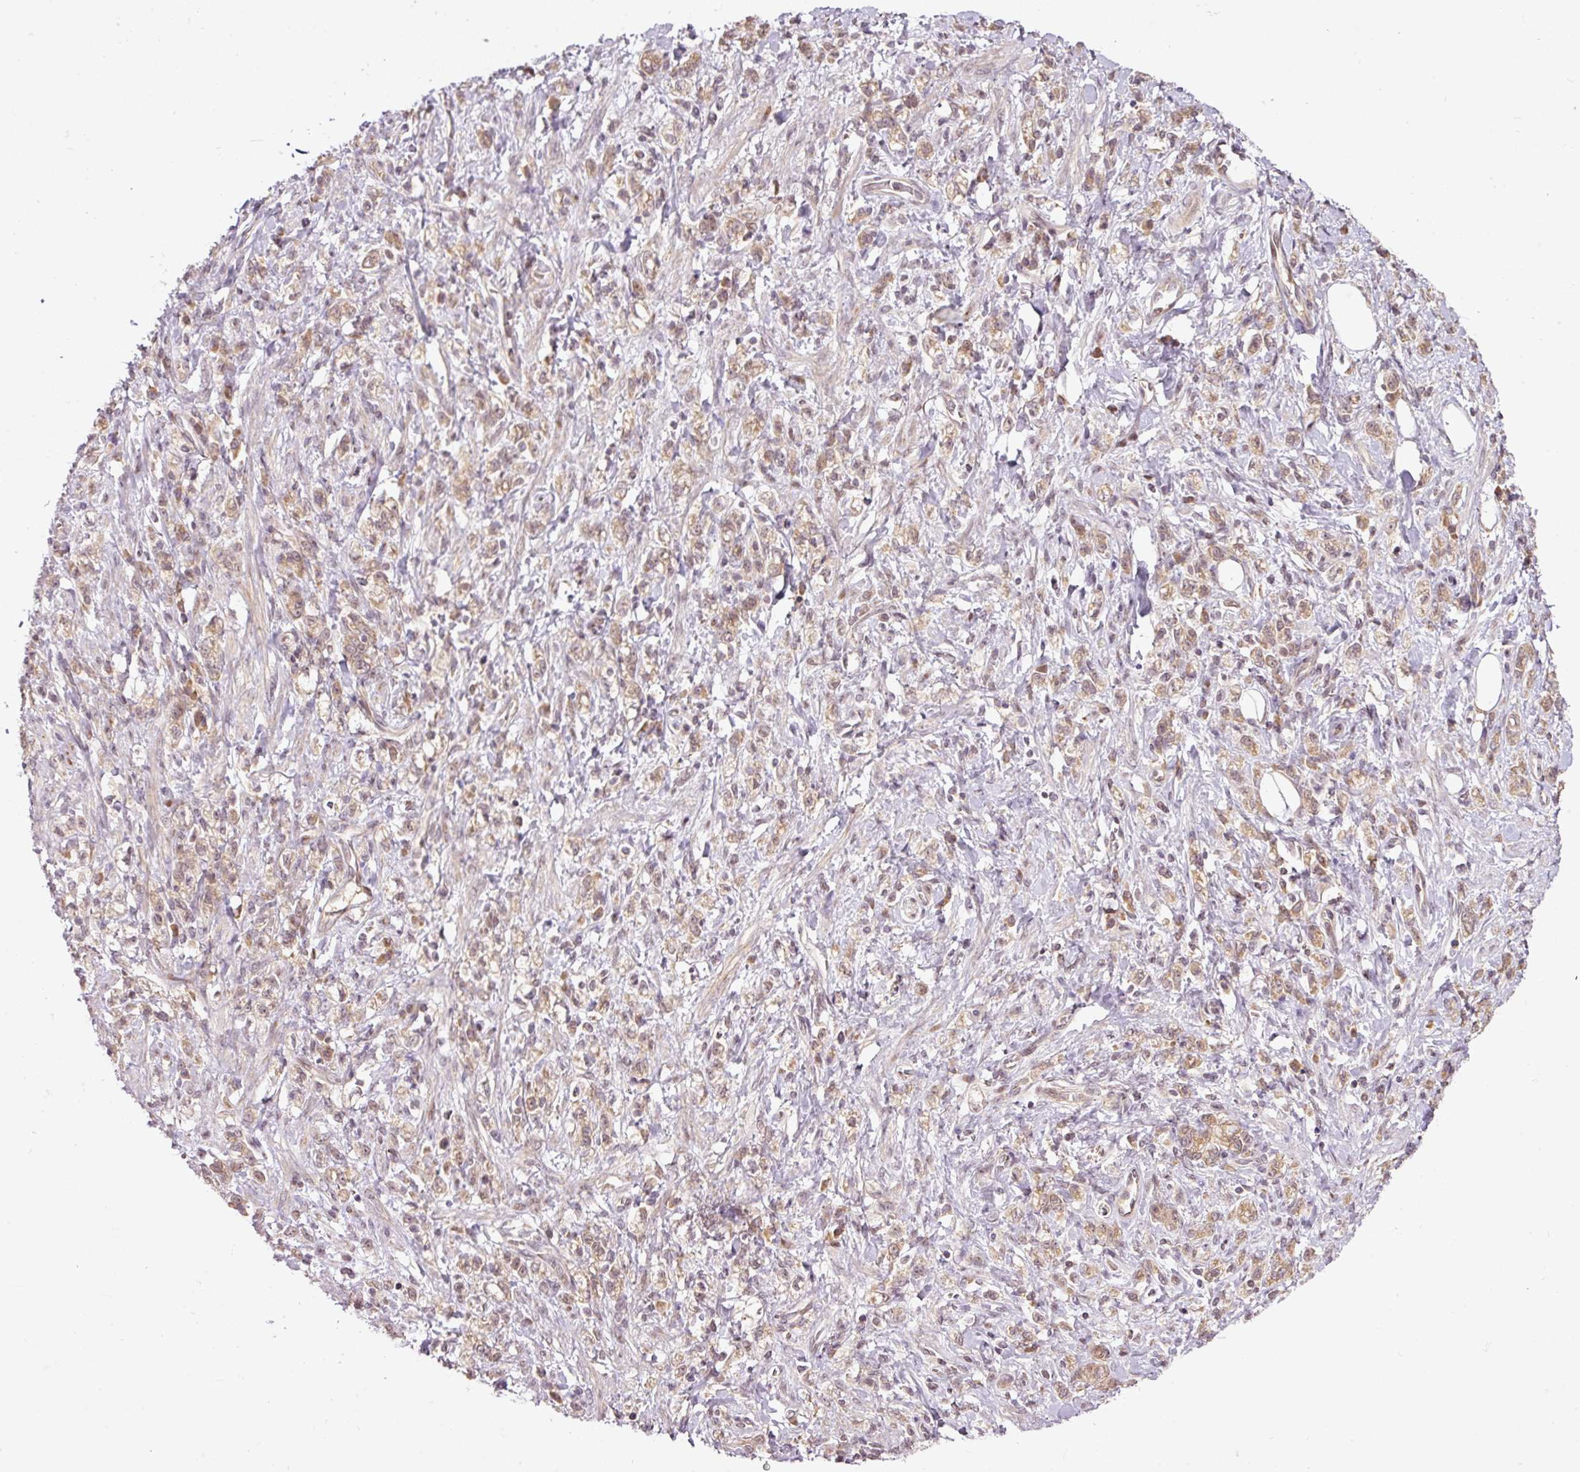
{"staining": {"intensity": "weak", "quantity": "<25%", "location": "cytoplasmic/membranous"}, "tissue": "stomach cancer", "cell_type": "Tumor cells", "image_type": "cancer", "snomed": [{"axis": "morphology", "description": "Adenocarcinoma, NOS"}, {"axis": "topography", "description": "Stomach"}], "caption": "There is no significant positivity in tumor cells of stomach cancer (adenocarcinoma). (Brightfield microscopy of DAB immunohistochemistry at high magnification).", "gene": "PCDHB1", "patient": {"sex": "male", "age": 77}}